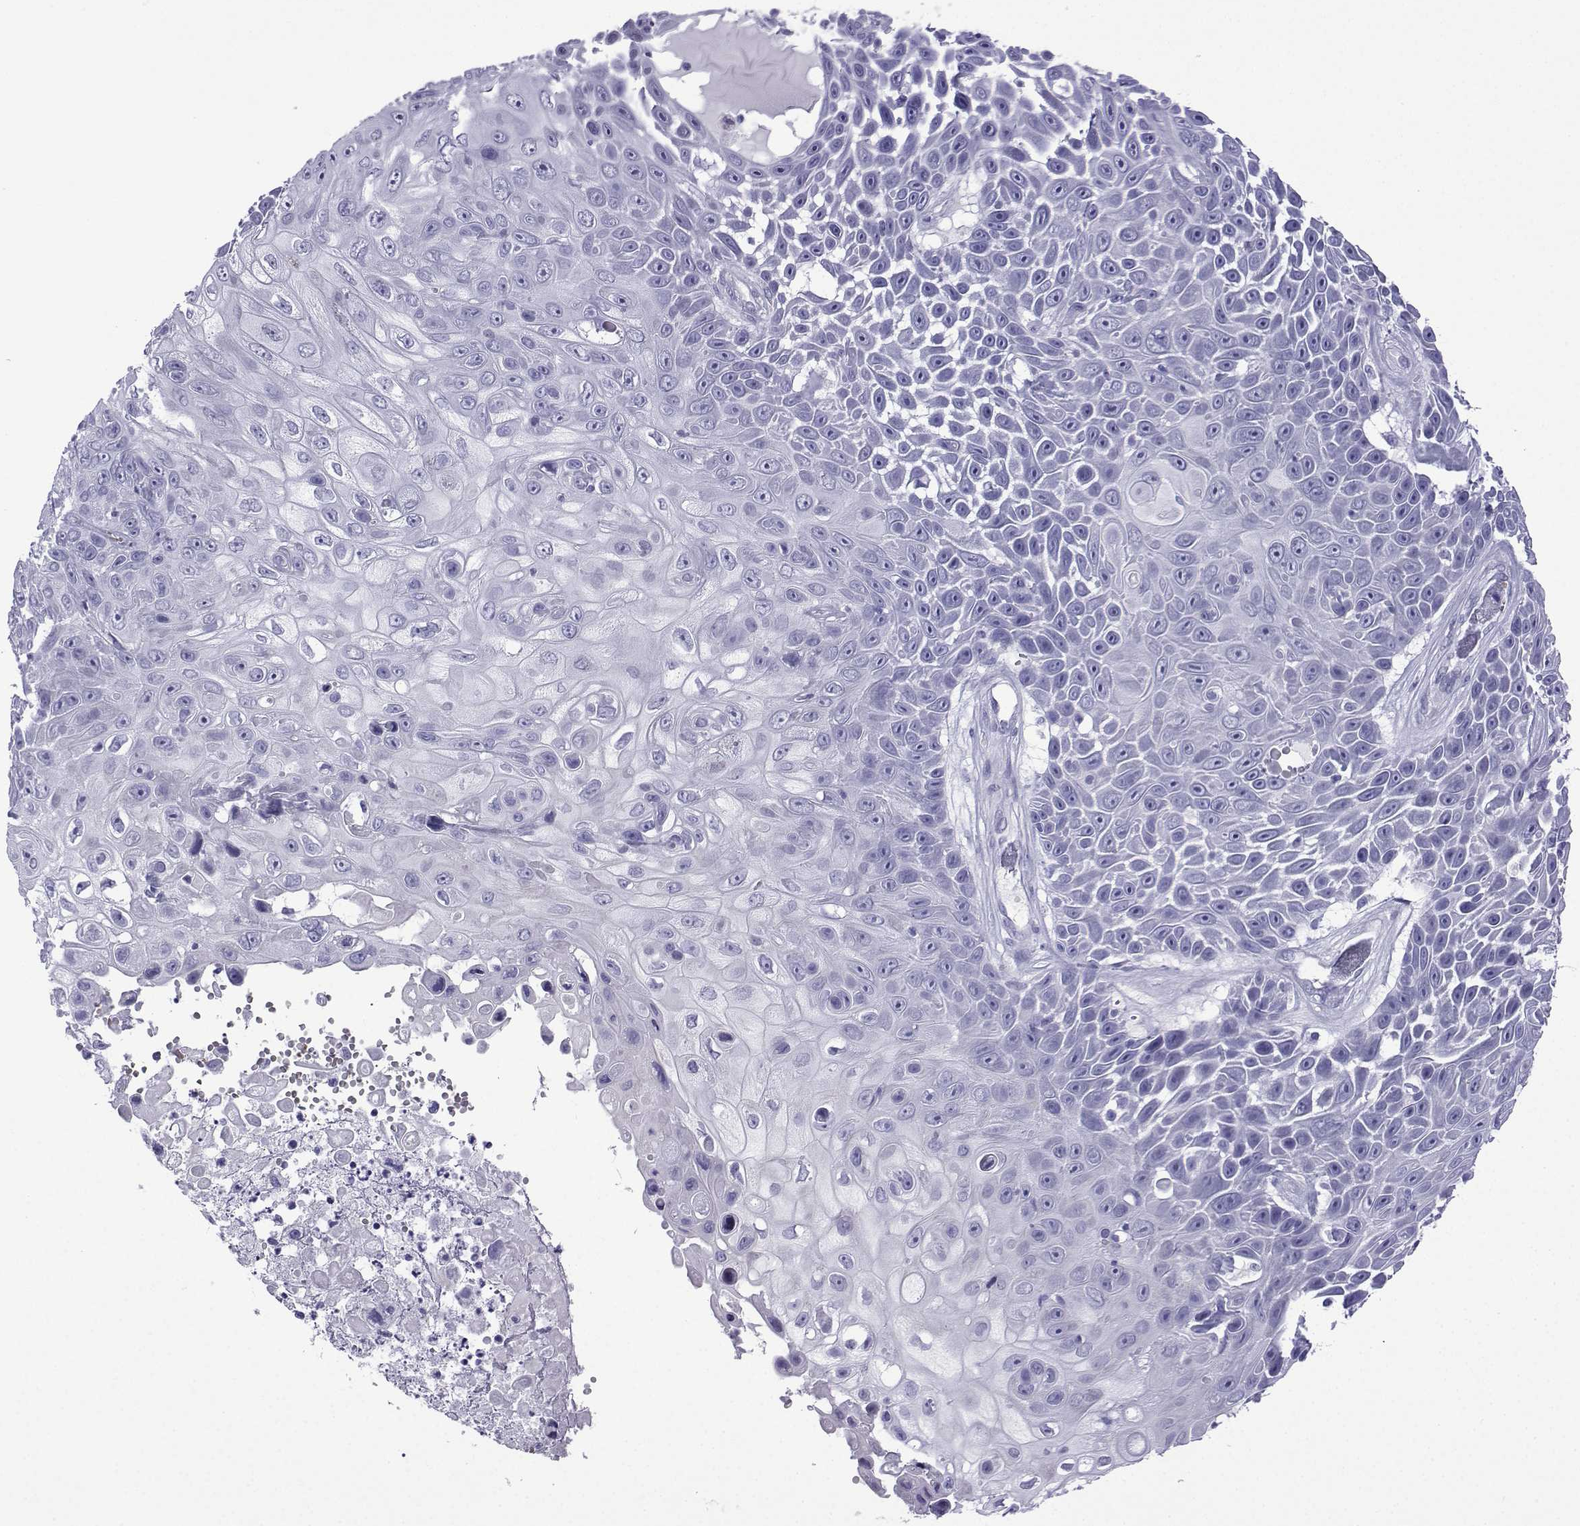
{"staining": {"intensity": "negative", "quantity": "none", "location": "none"}, "tissue": "skin cancer", "cell_type": "Tumor cells", "image_type": "cancer", "snomed": [{"axis": "morphology", "description": "Squamous cell carcinoma, NOS"}, {"axis": "topography", "description": "Skin"}], "caption": "Immunohistochemistry micrograph of neoplastic tissue: skin squamous cell carcinoma stained with DAB (3,3'-diaminobenzidine) demonstrates no significant protein staining in tumor cells.", "gene": "TRIM46", "patient": {"sex": "male", "age": 82}}